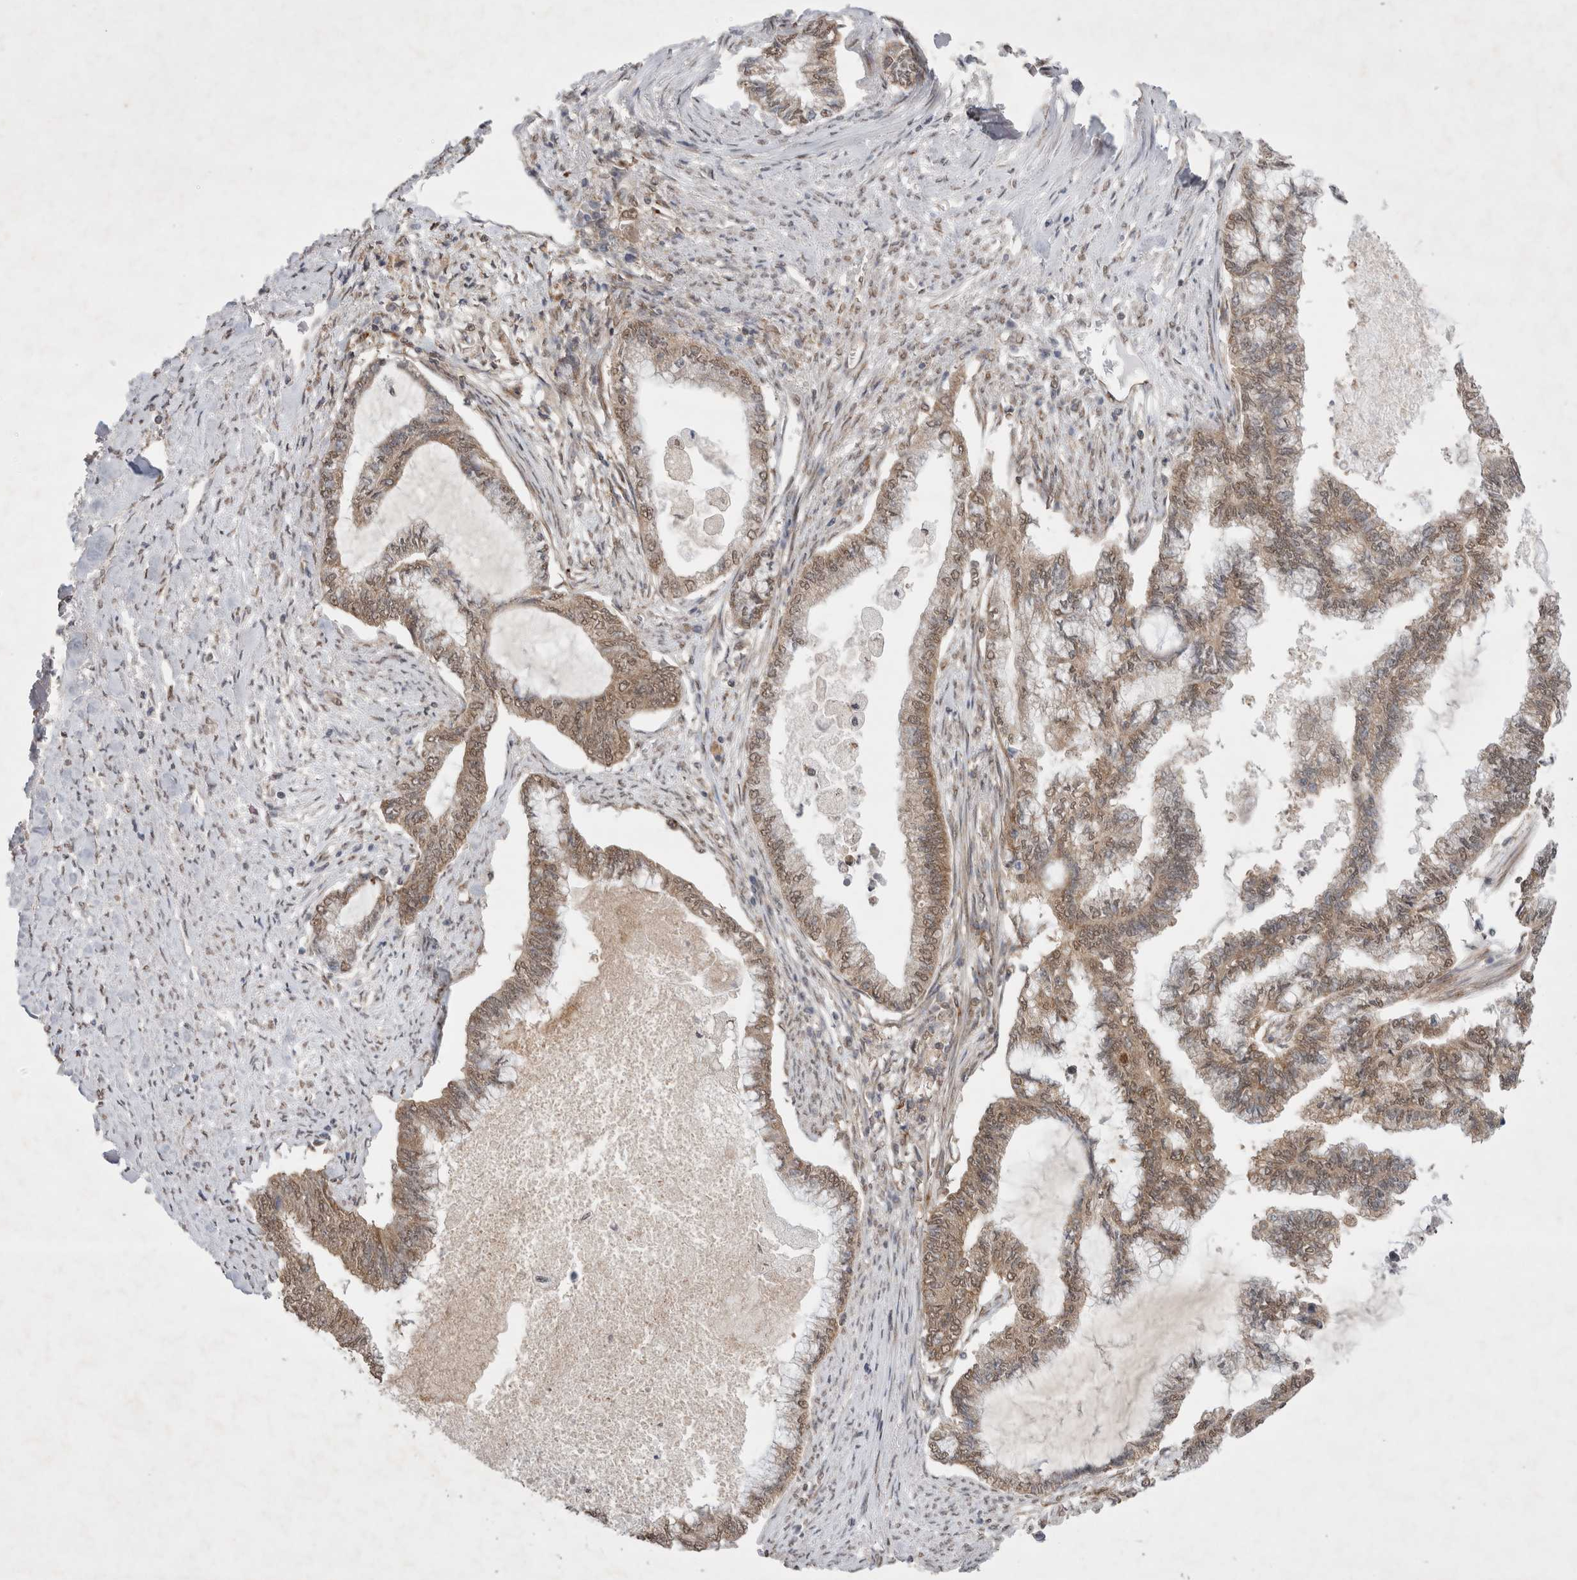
{"staining": {"intensity": "moderate", "quantity": ">75%", "location": "cytoplasmic/membranous,nuclear"}, "tissue": "endometrial cancer", "cell_type": "Tumor cells", "image_type": "cancer", "snomed": [{"axis": "morphology", "description": "Adenocarcinoma, NOS"}, {"axis": "topography", "description": "Endometrium"}], "caption": "The micrograph shows a brown stain indicating the presence of a protein in the cytoplasmic/membranous and nuclear of tumor cells in adenocarcinoma (endometrial).", "gene": "WIPF2", "patient": {"sex": "female", "age": 86}}